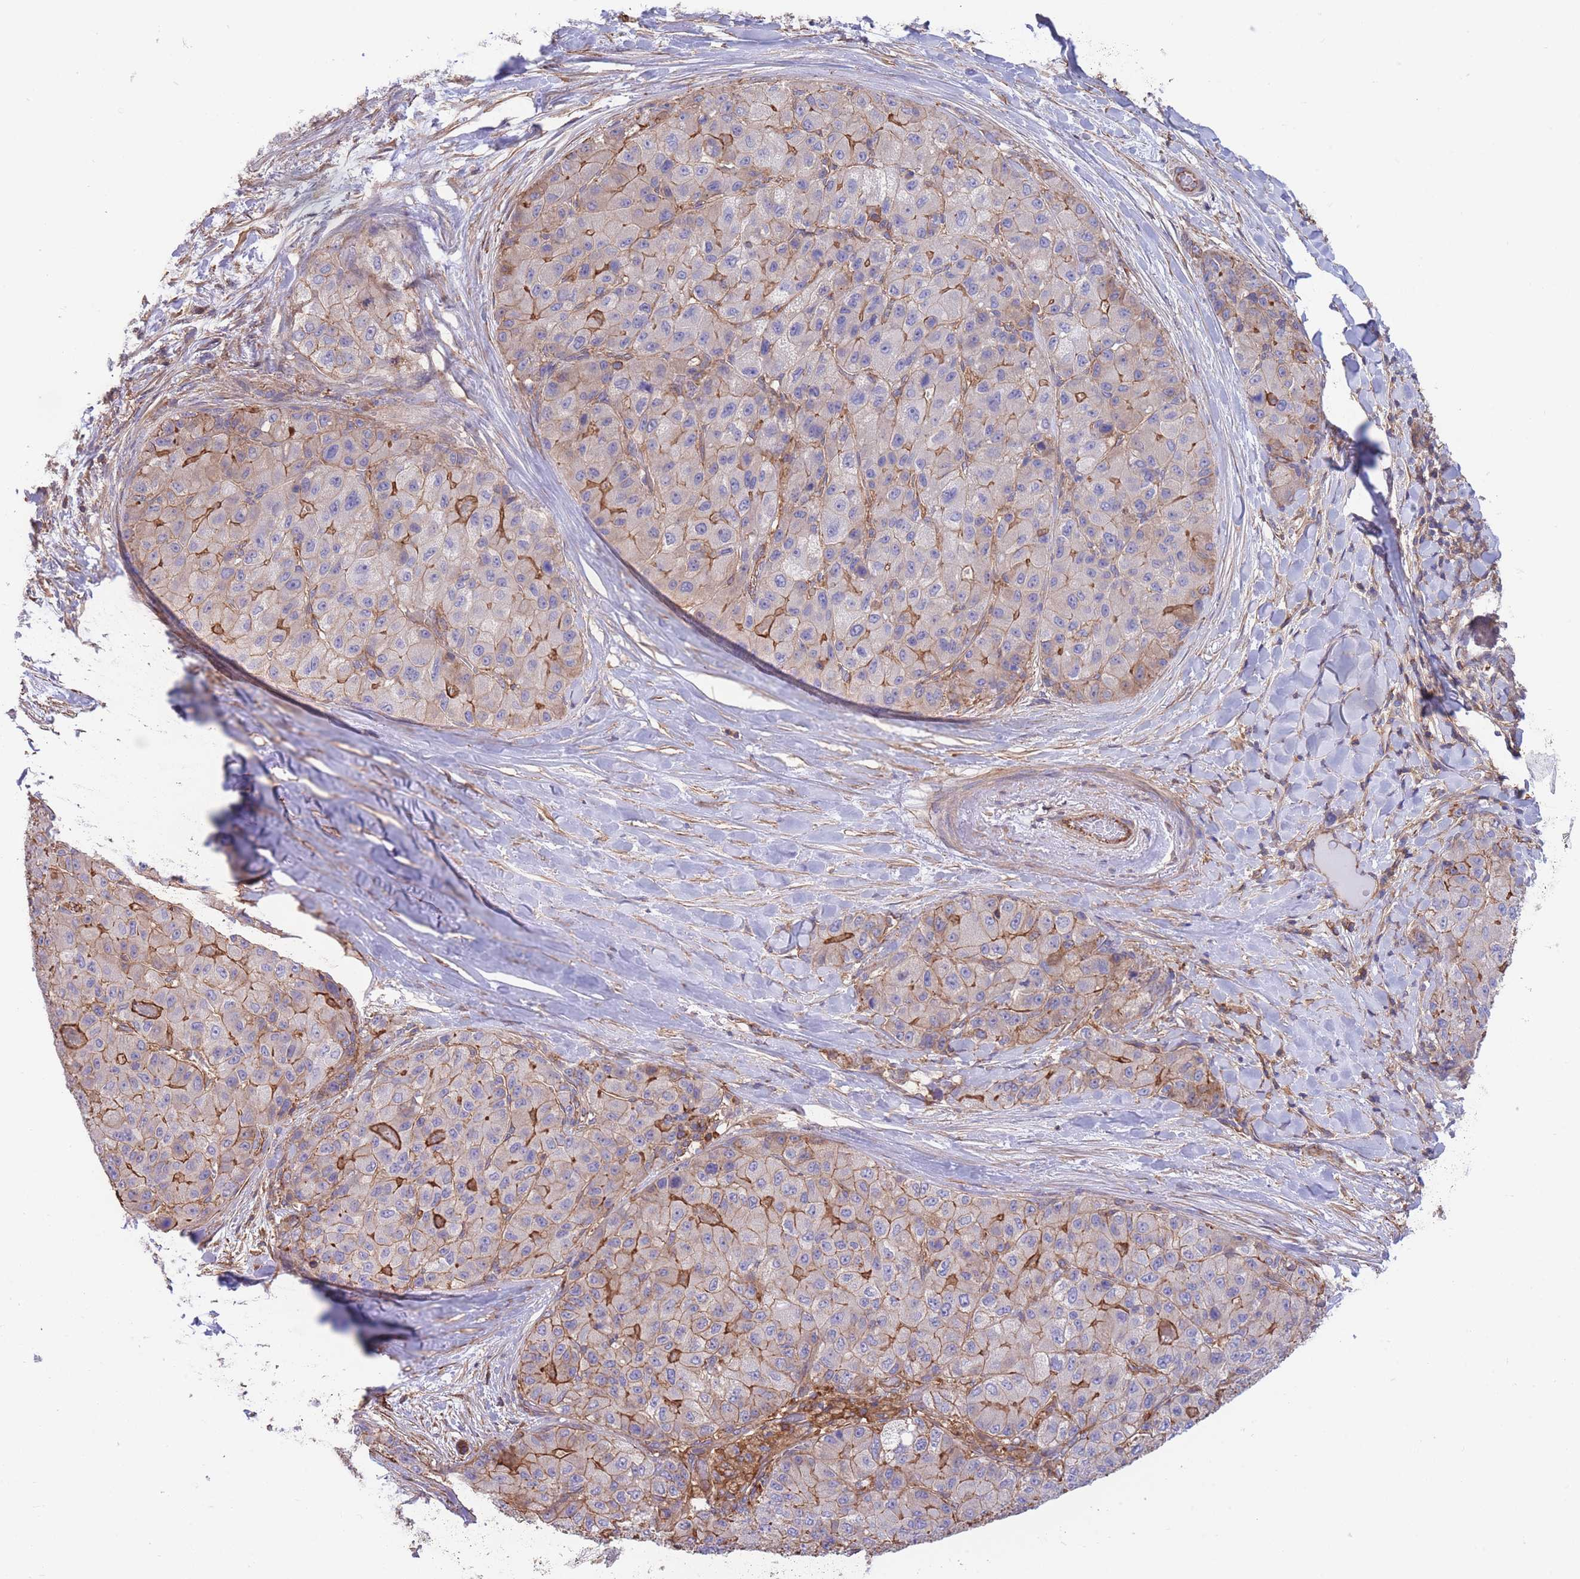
{"staining": {"intensity": "moderate", "quantity": "25%-75%", "location": "cytoplasmic/membranous"}, "tissue": "liver cancer", "cell_type": "Tumor cells", "image_type": "cancer", "snomed": [{"axis": "morphology", "description": "Carcinoma, Hepatocellular, NOS"}, {"axis": "topography", "description": "Liver"}], "caption": "A micrograph of human liver cancer (hepatocellular carcinoma) stained for a protein demonstrates moderate cytoplasmic/membranous brown staining in tumor cells. The staining is performed using DAB brown chromogen to label protein expression. The nuclei are counter-stained blue using hematoxylin.", "gene": "LRRN4CL", "patient": {"sex": "male", "age": 80}}